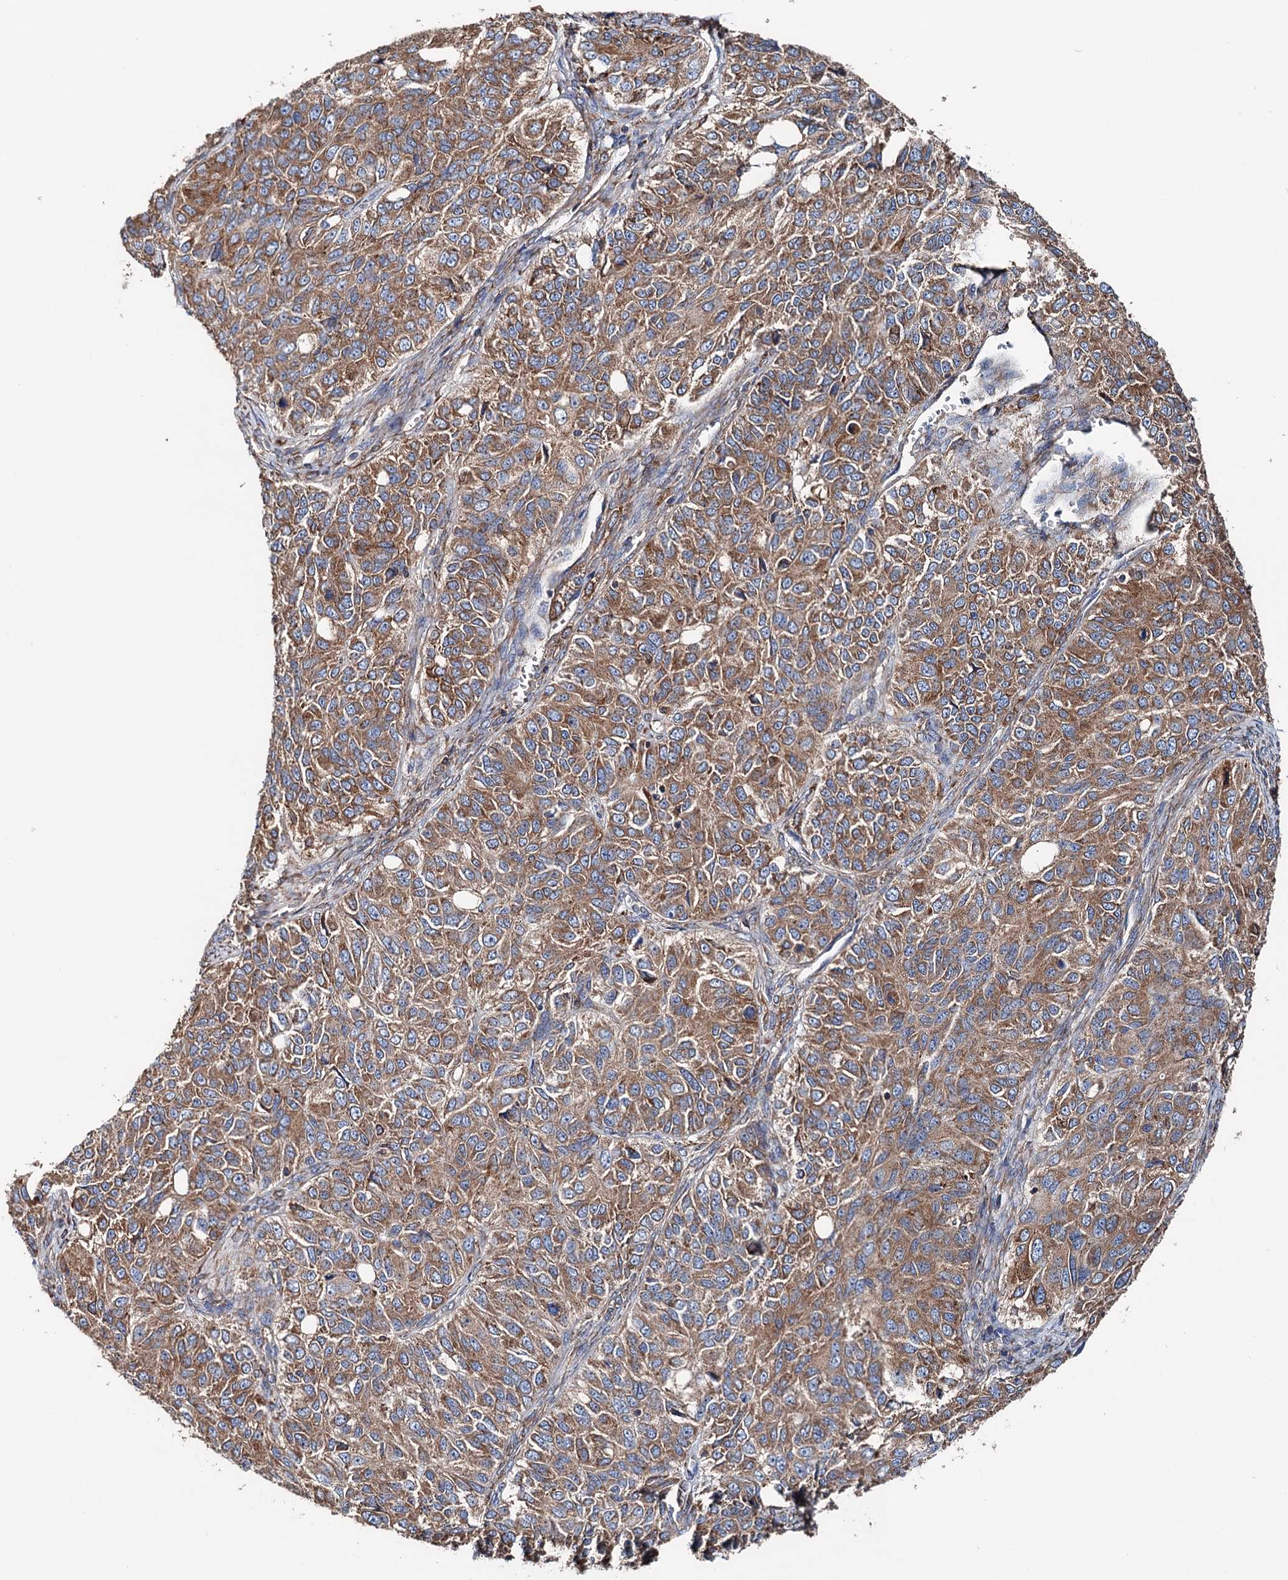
{"staining": {"intensity": "moderate", "quantity": ">75%", "location": "cytoplasmic/membranous"}, "tissue": "ovarian cancer", "cell_type": "Tumor cells", "image_type": "cancer", "snomed": [{"axis": "morphology", "description": "Carcinoma, endometroid"}, {"axis": "topography", "description": "Ovary"}], "caption": "Protein analysis of endometroid carcinoma (ovarian) tissue exhibits moderate cytoplasmic/membranous positivity in about >75% of tumor cells.", "gene": "ERP29", "patient": {"sex": "female", "age": 51}}